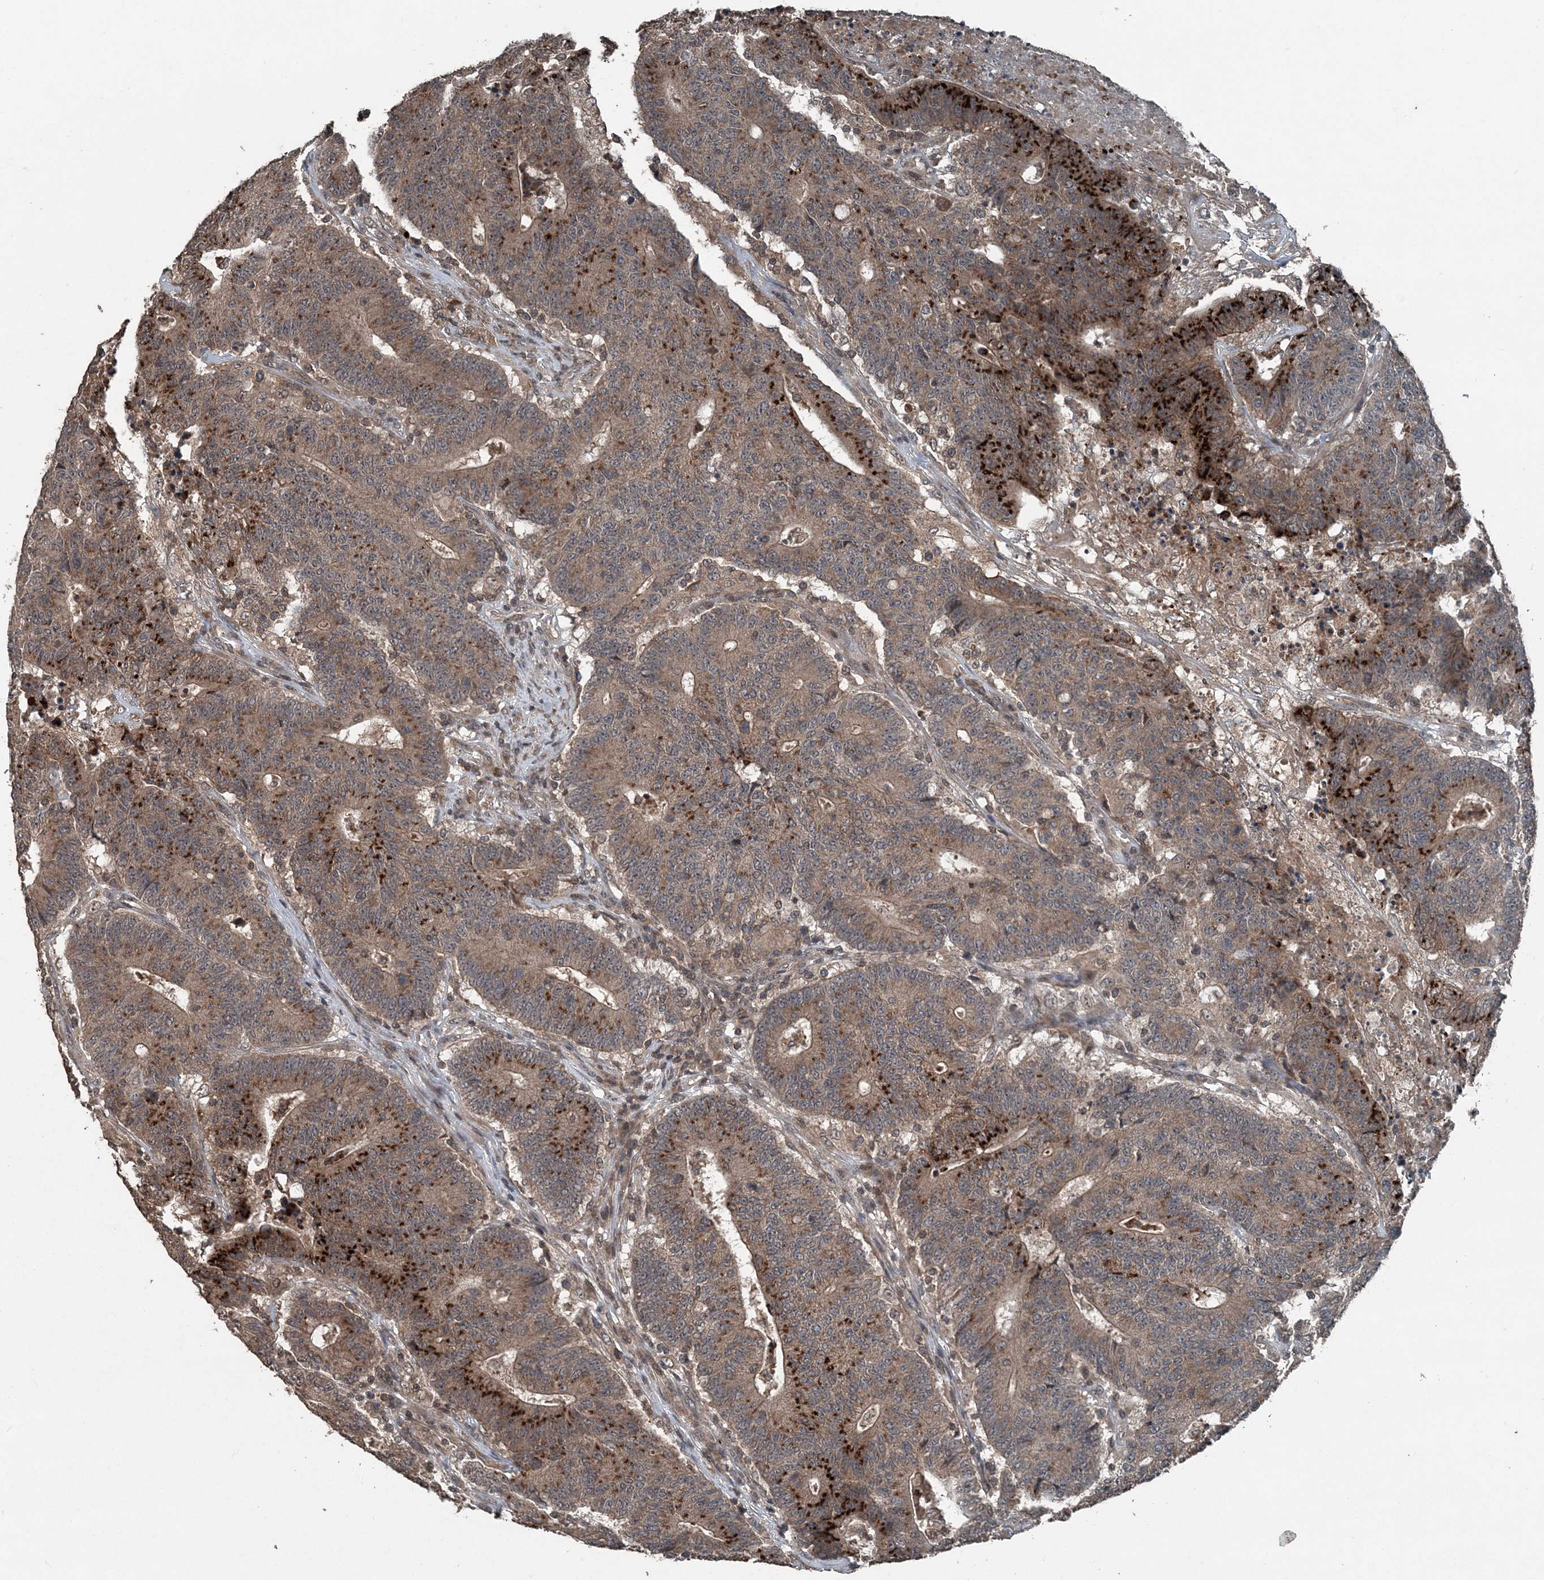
{"staining": {"intensity": "strong", "quantity": "25%-75%", "location": "cytoplasmic/membranous"}, "tissue": "colorectal cancer", "cell_type": "Tumor cells", "image_type": "cancer", "snomed": [{"axis": "morphology", "description": "Normal tissue, NOS"}, {"axis": "morphology", "description": "Adenocarcinoma, NOS"}, {"axis": "topography", "description": "Colon"}], "caption": "Immunohistochemistry (IHC) of human adenocarcinoma (colorectal) reveals high levels of strong cytoplasmic/membranous staining in approximately 25%-75% of tumor cells.", "gene": "CFL1", "patient": {"sex": "female", "age": 75}}